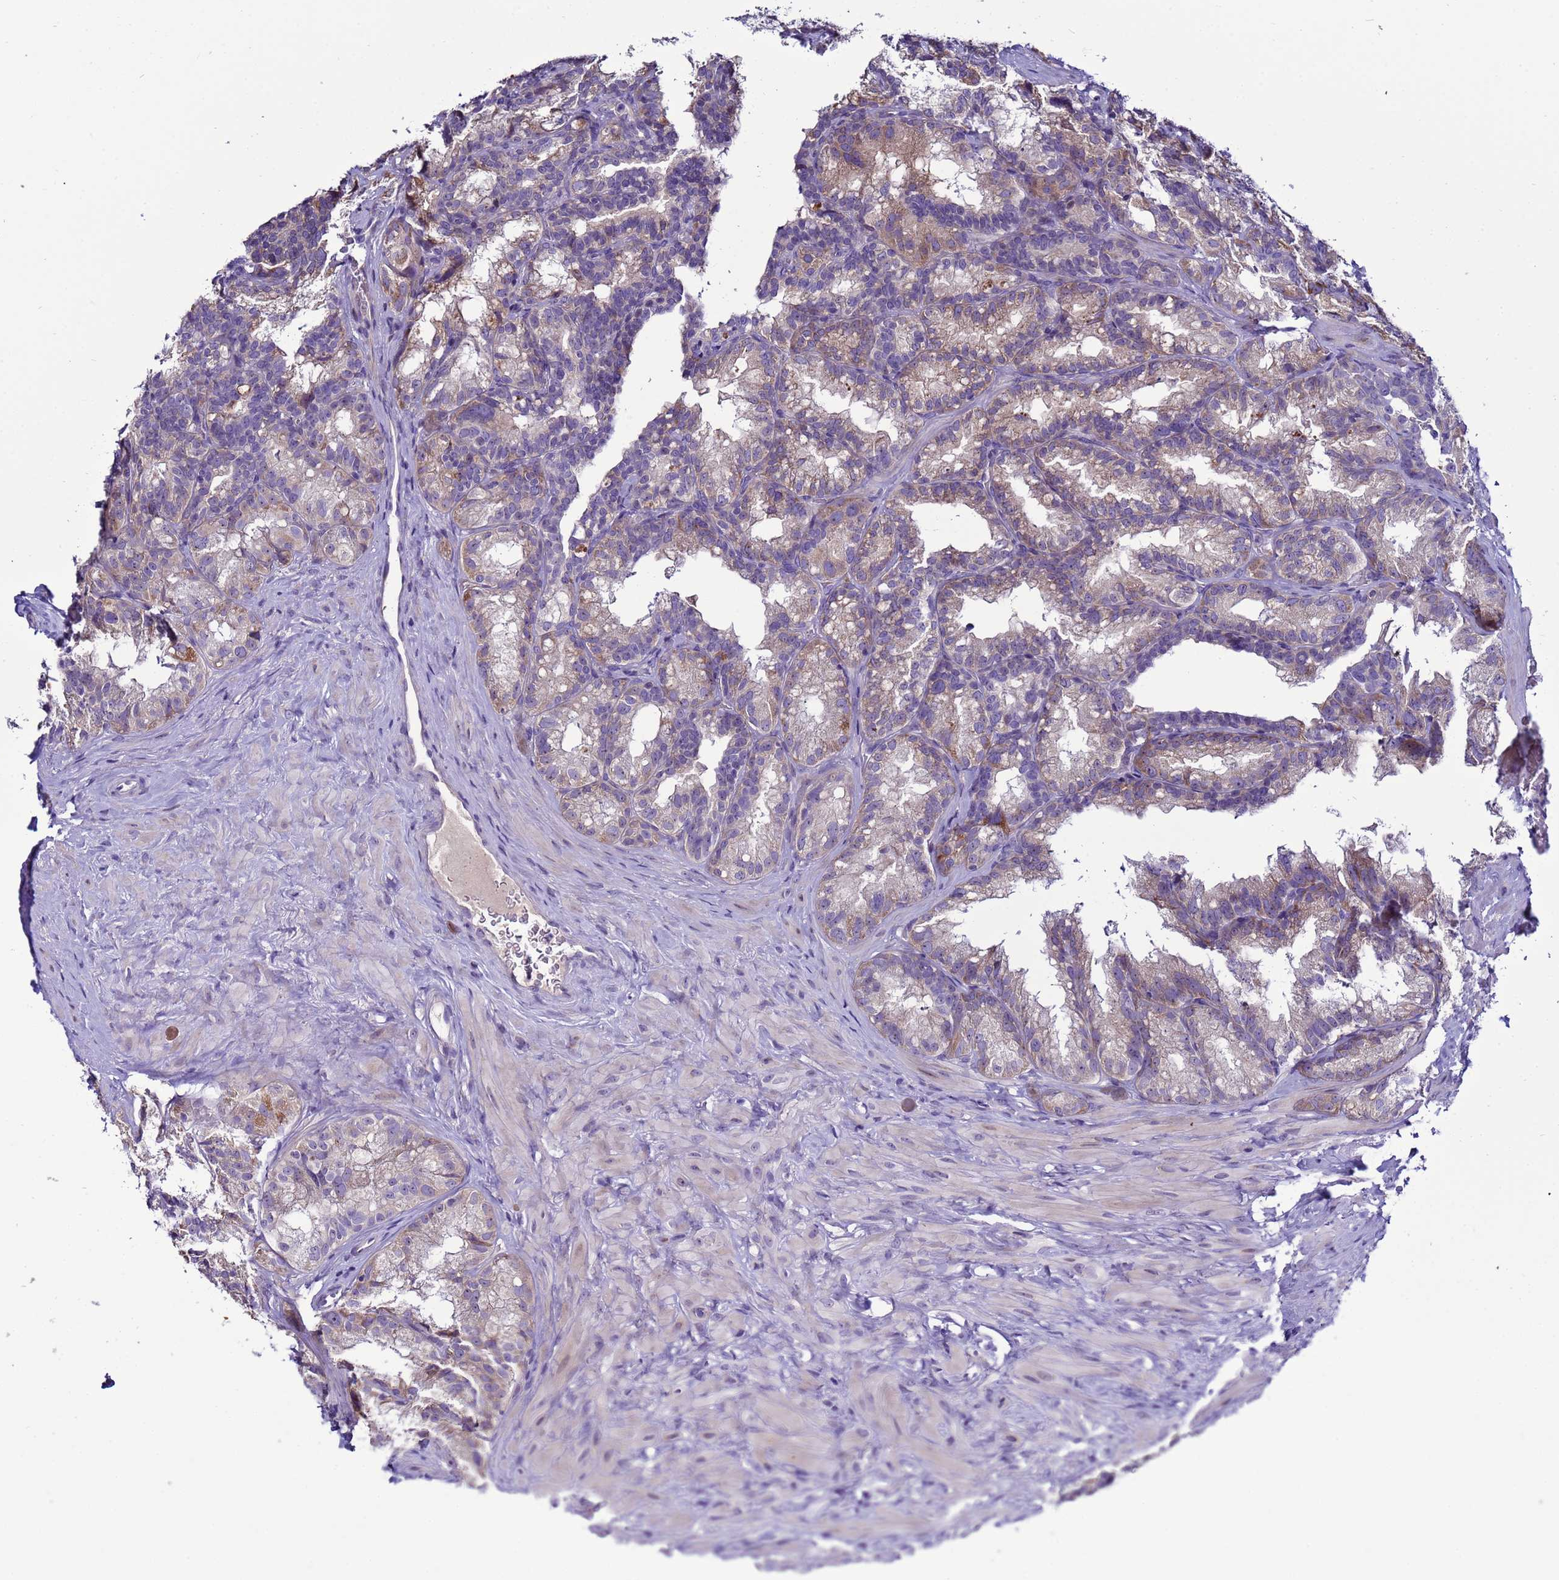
{"staining": {"intensity": "weak", "quantity": ">75%", "location": "cytoplasmic/membranous"}, "tissue": "seminal vesicle", "cell_type": "Glandular cells", "image_type": "normal", "snomed": [{"axis": "morphology", "description": "Normal tissue, NOS"}, {"axis": "topography", "description": "Seminal veicle"}], "caption": "Immunohistochemistry staining of normal seminal vesicle, which shows low levels of weak cytoplasmic/membranous positivity in approximately >75% of glandular cells indicating weak cytoplasmic/membranous protein staining. The staining was performed using DAB (brown) for protein detection and nuclei were counterstained in hematoxylin (blue).", "gene": "NOL8", "patient": {"sex": "male", "age": 60}}